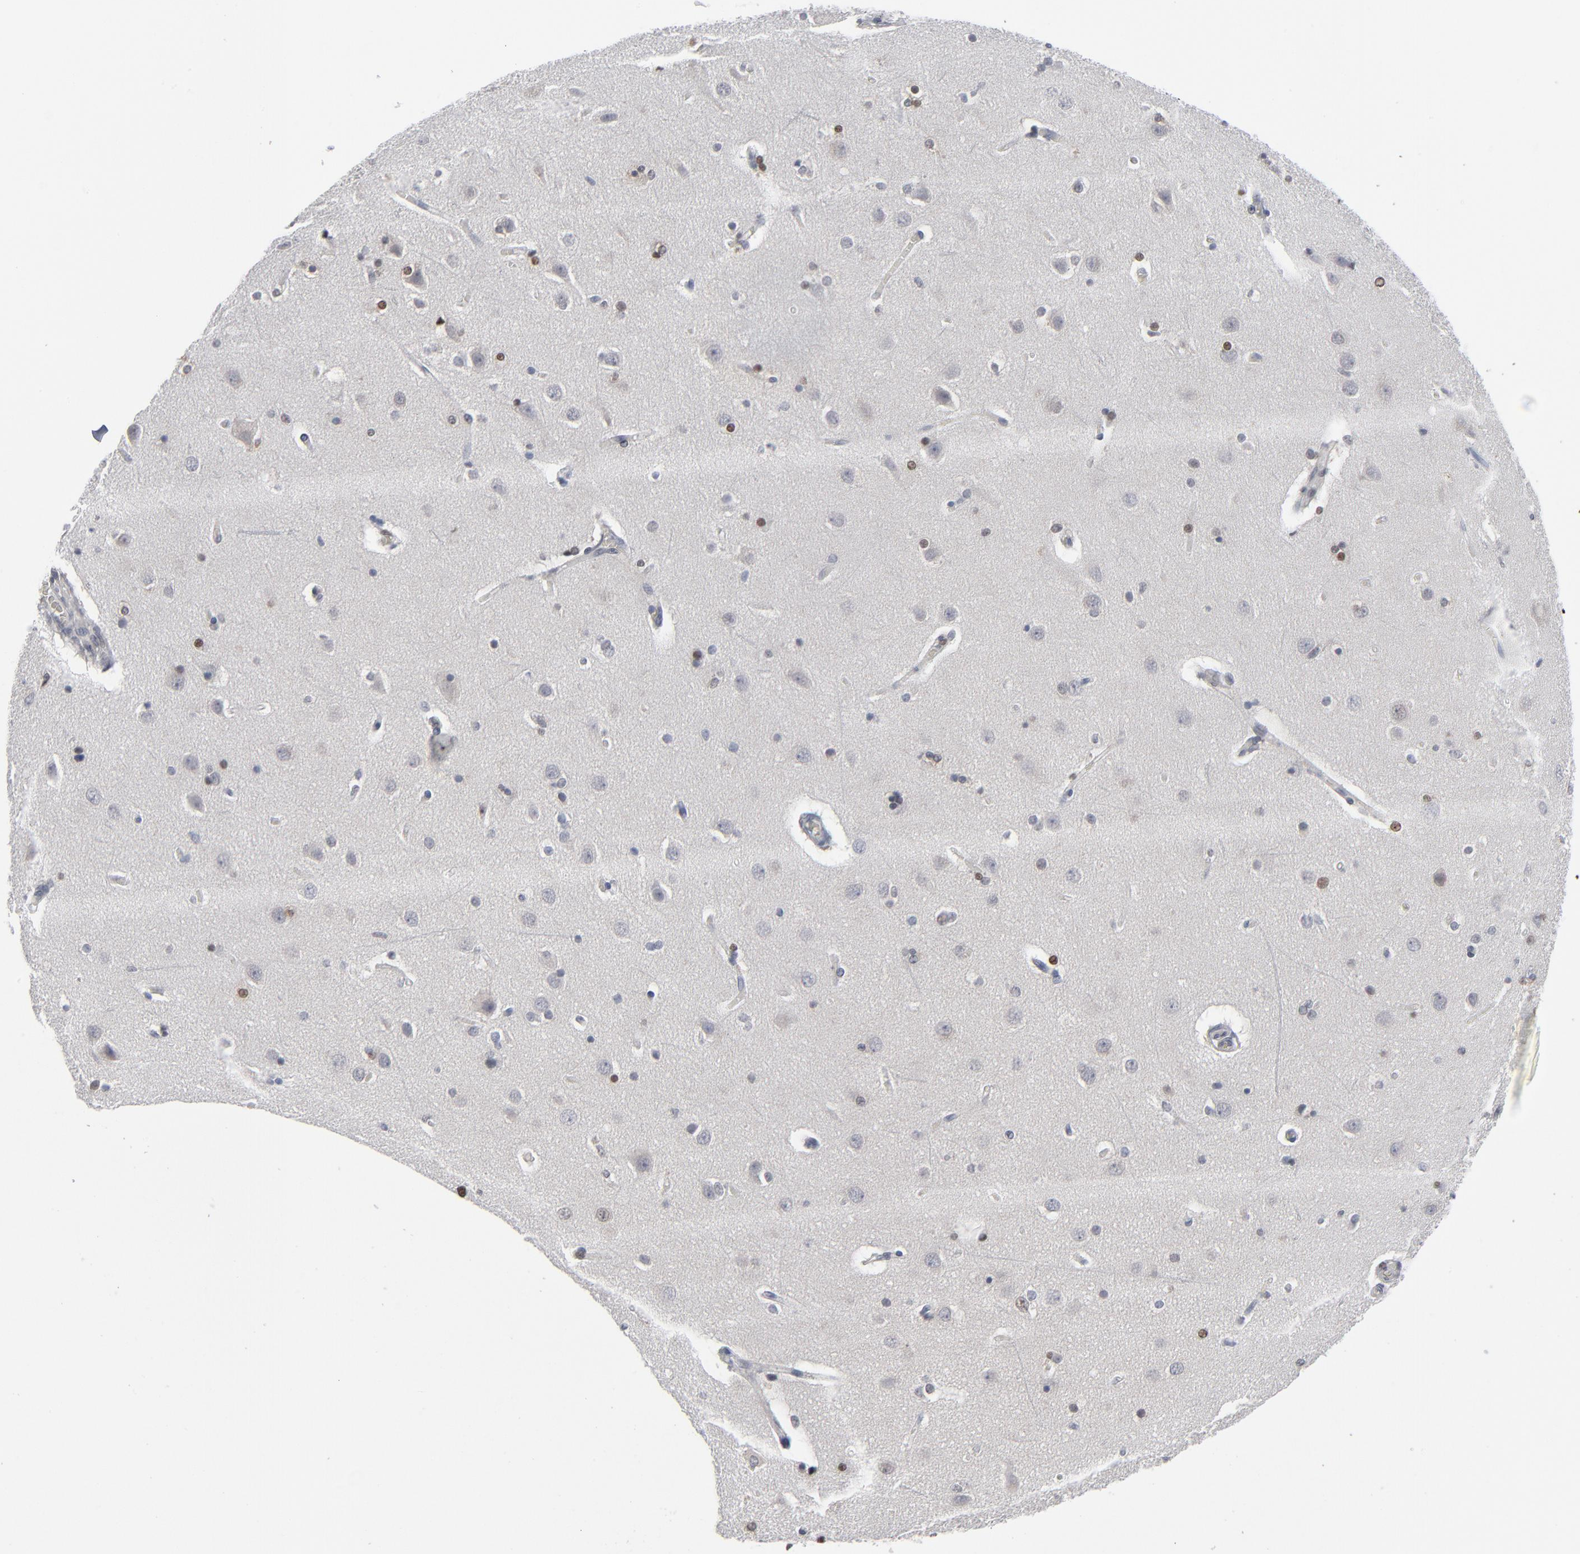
{"staining": {"intensity": "negative", "quantity": "none", "location": "none"}, "tissue": "cerebral cortex", "cell_type": "Endothelial cells", "image_type": "normal", "snomed": [{"axis": "morphology", "description": "Normal tissue, NOS"}, {"axis": "topography", "description": "Cerebral cortex"}], "caption": "DAB (3,3'-diaminobenzidine) immunohistochemical staining of unremarkable human cerebral cortex demonstrates no significant expression in endothelial cells. Brightfield microscopy of immunohistochemistry (IHC) stained with DAB (3,3'-diaminobenzidine) (brown) and hematoxylin (blue), captured at high magnification.", "gene": "FOXN2", "patient": {"sex": "female", "age": 54}}